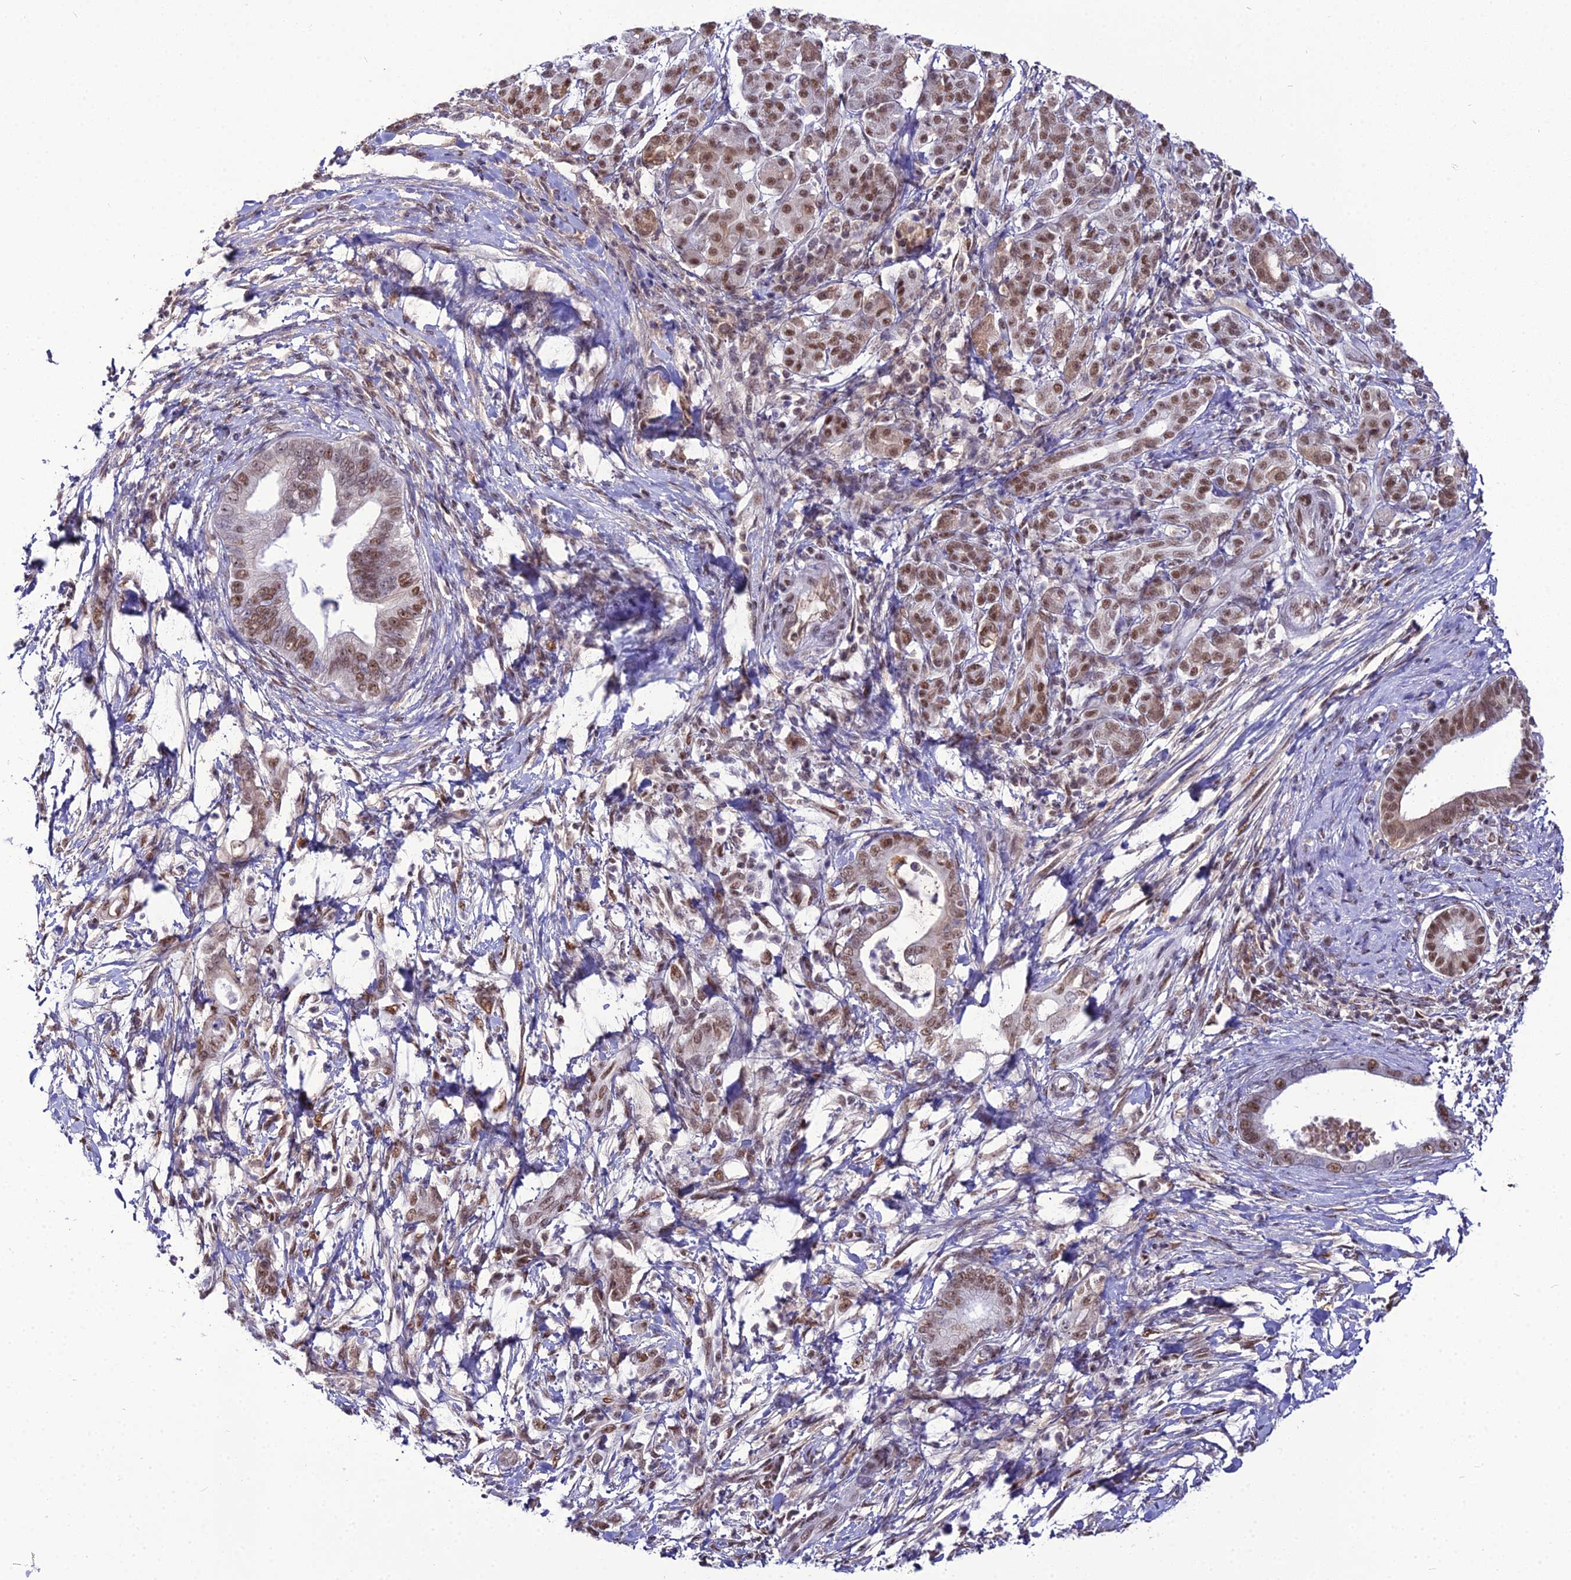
{"staining": {"intensity": "moderate", "quantity": ">75%", "location": "nuclear"}, "tissue": "pancreatic cancer", "cell_type": "Tumor cells", "image_type": "cancer", "snomed": [{"axis": "morphology", "description": "Normal tissue, NOS"}, {"axis": "morphology", "description": "Adenocarcinoma, NOS"}, {"axis": "topography", "description": "Pancreas"}], "caption": "This image reveals immunohistochemistry staining of pancreatic cancer, with medium moderate nuclear positivity in approximately >75% of tumor cells.", "gene": "RBM12", "patient": {"sex": "female", "age": 55}}